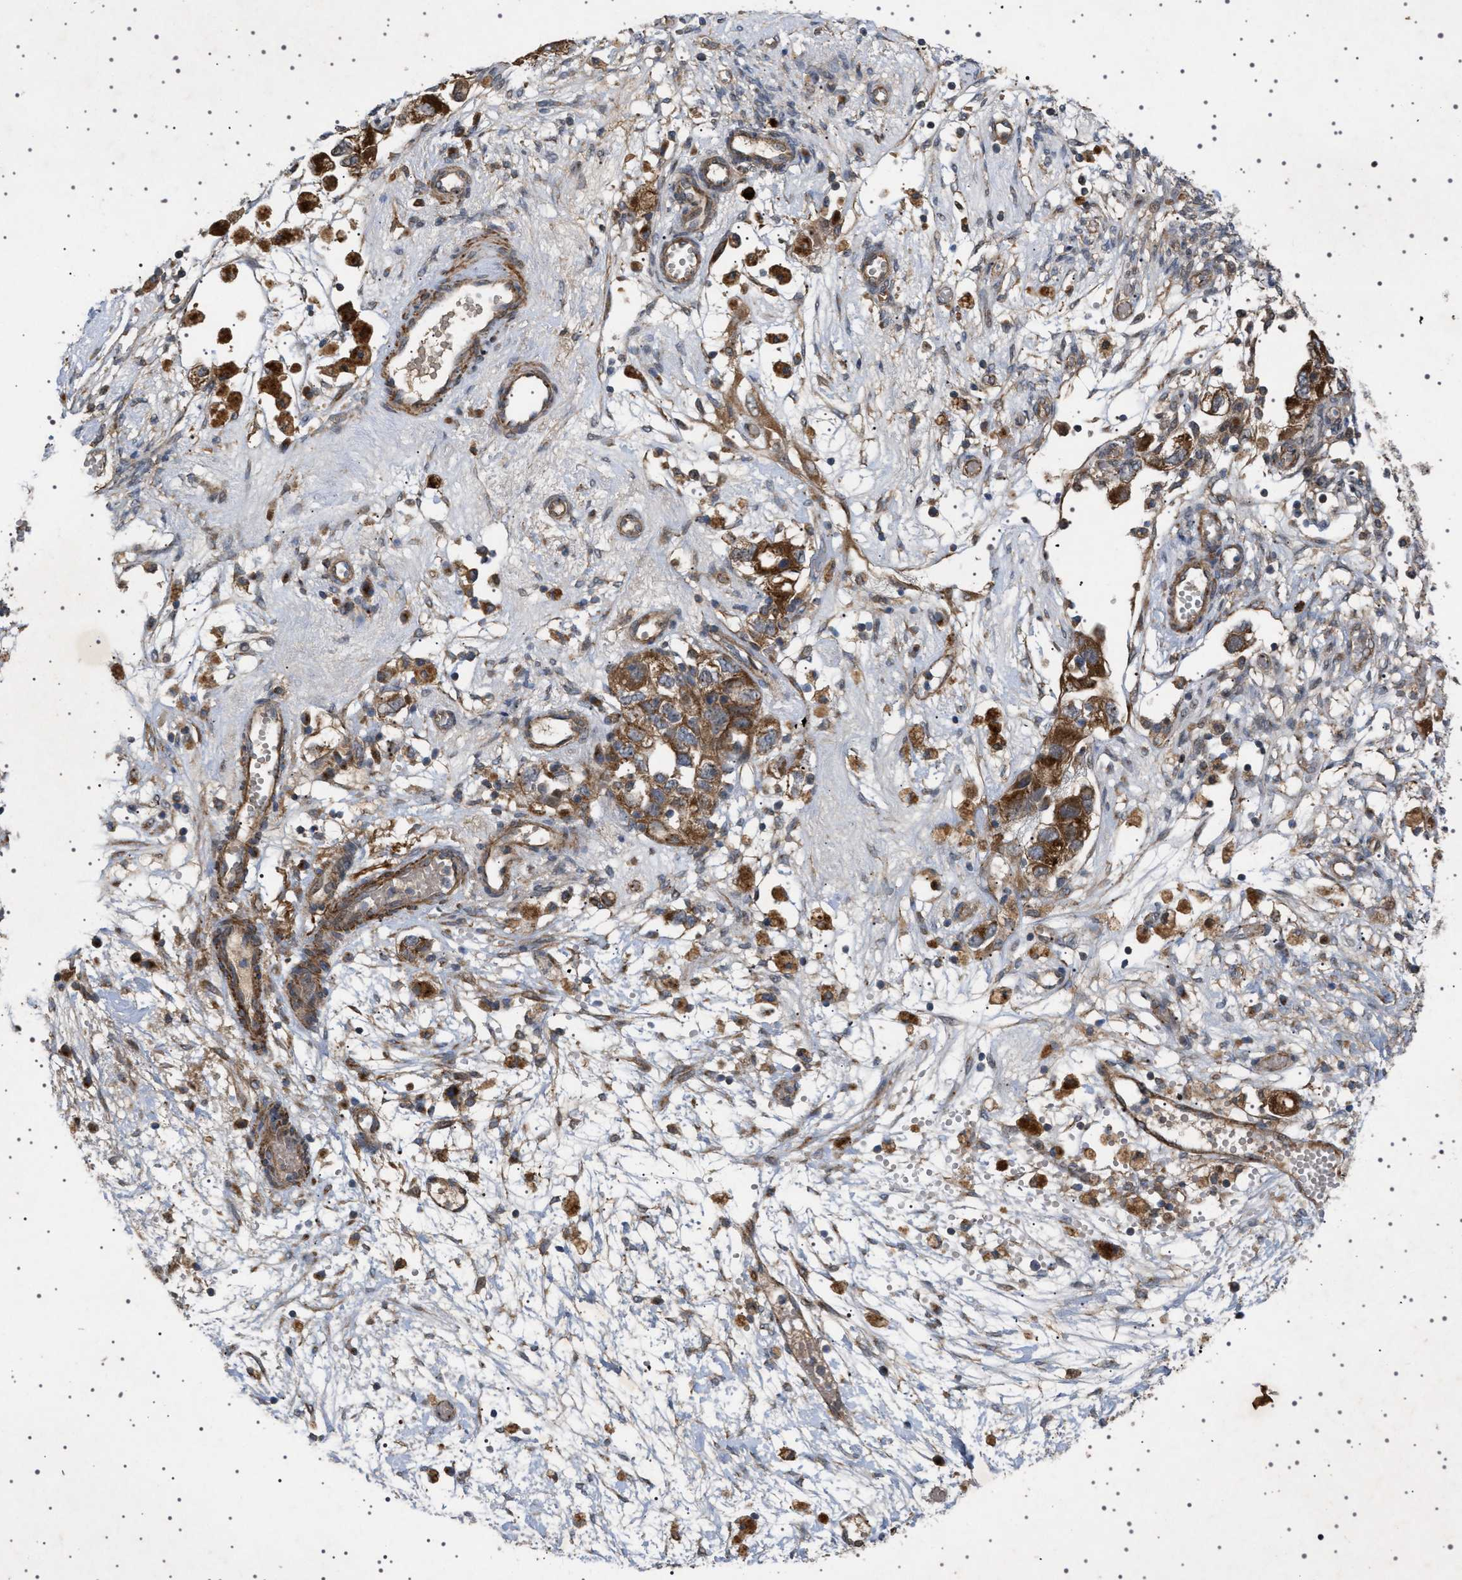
{"staining": {"intensity": "strong", "quantity": ">75%", "location": "cytoplasmic/membranous"}, "tissue": "ovarian cancer", "cell_type": "Tumor cells", "image_type": "cancer", "snomed": [{"axis": "morphology", "description": "Carcinoma, NOS"}, {"axis": "morphology", "description": "Cystadenocarcinoma, serous, NOS"}, {"axis": "topography", "description": "Ovary"}], "caption": "Immunohistochemistry of carcinoma (ovarian) reveals high levels of strong cytoplasmic/membranous staining in approximately >75% of tumor cells.", "gene": "CCDC186", "patient": {"sex": "female", "age": 69}}